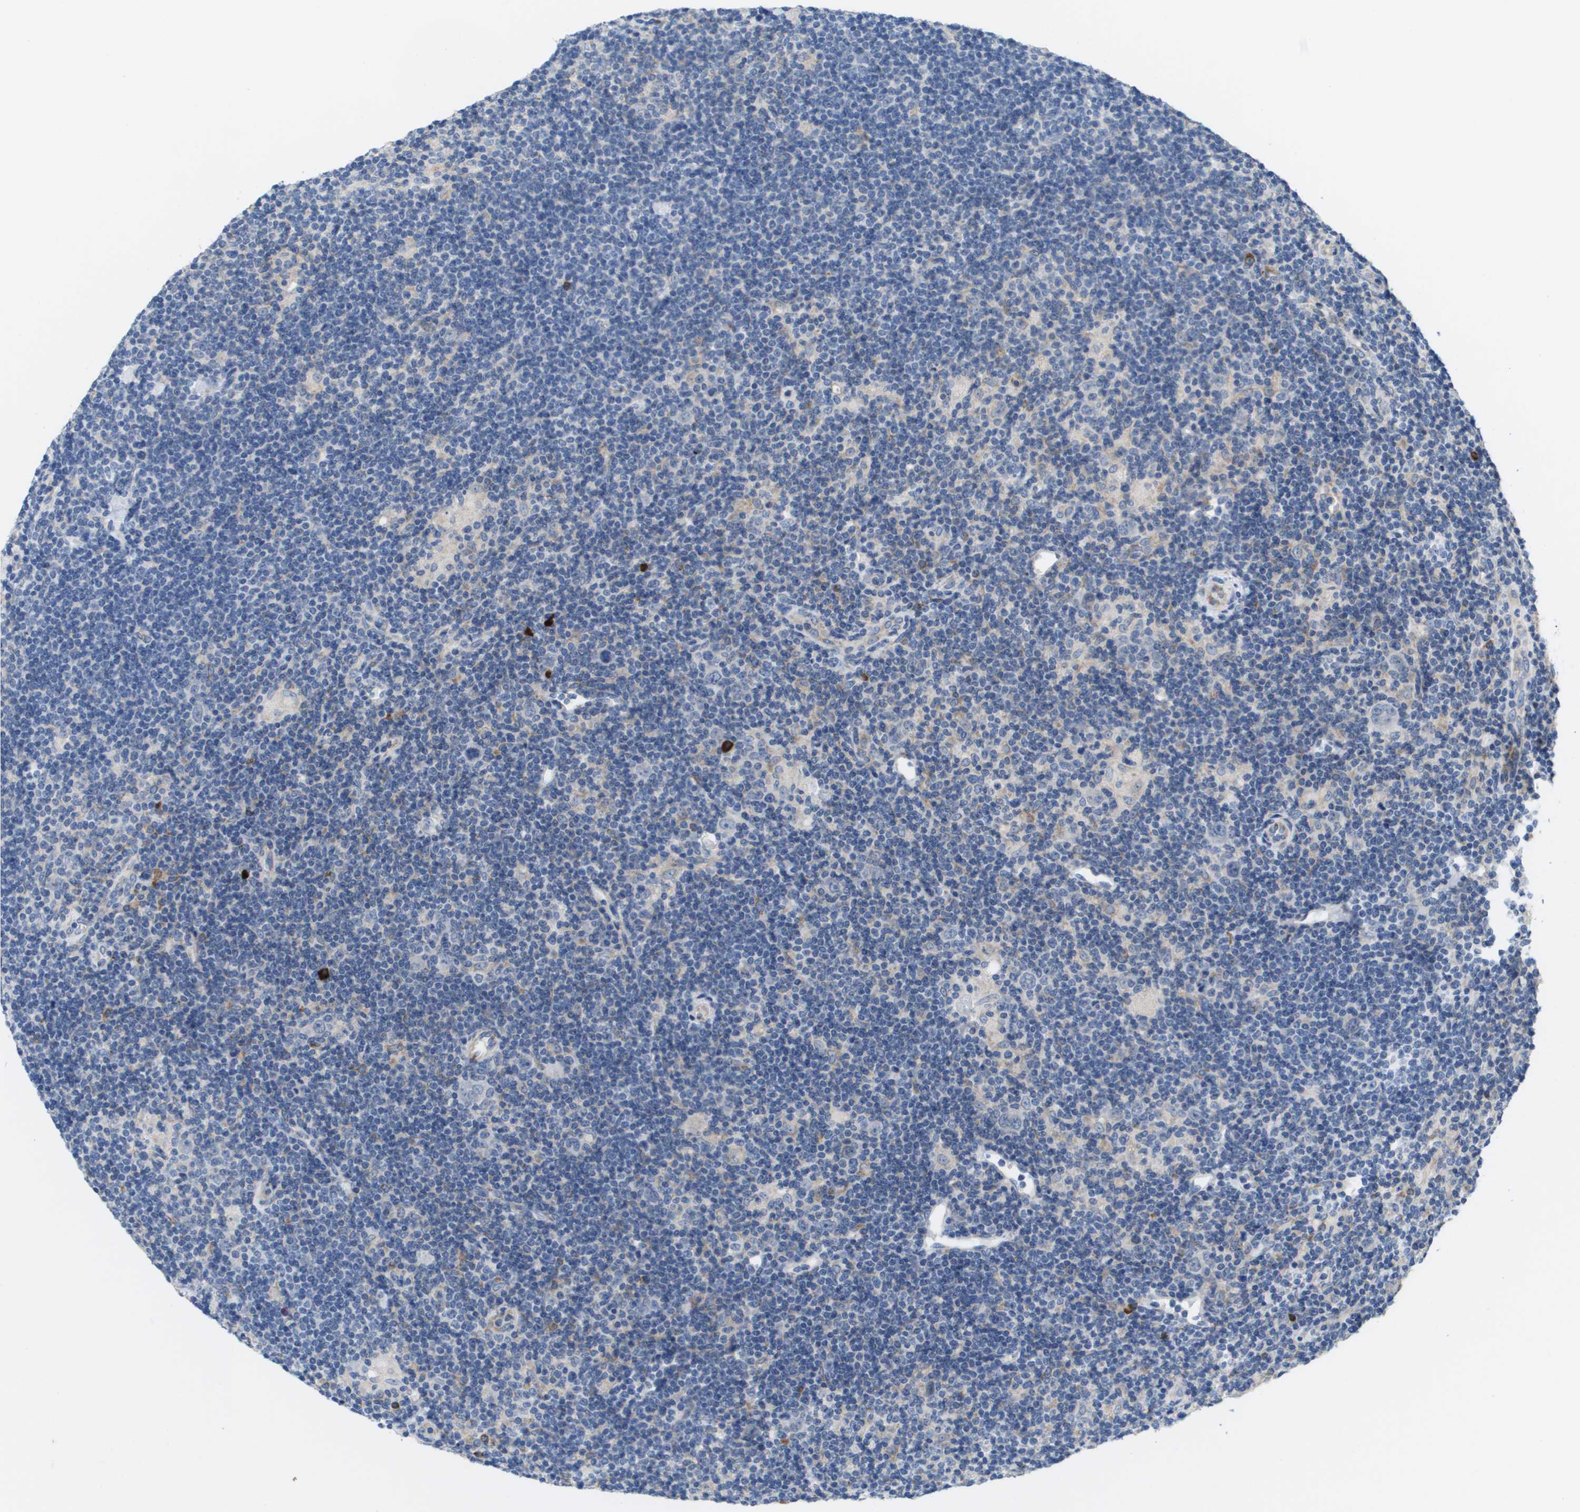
{"staining": {"intensity": "negative", "quantity": "none", "location": "none"}, "tissue": "lymphoma", "cell_type": "Tumor cells", "image_type": "cancer", "snomed": [{"axis": "morphology", "description": "Hodgkin's disease, NOS"}, {"axis": "topography", "description": "Lymph node"}], "caption": "Tumor cells are negative for protein expression in human Hodgkin's disease.", "gene": "CD3G", "patient": {"sex": "female", "age": 57}}